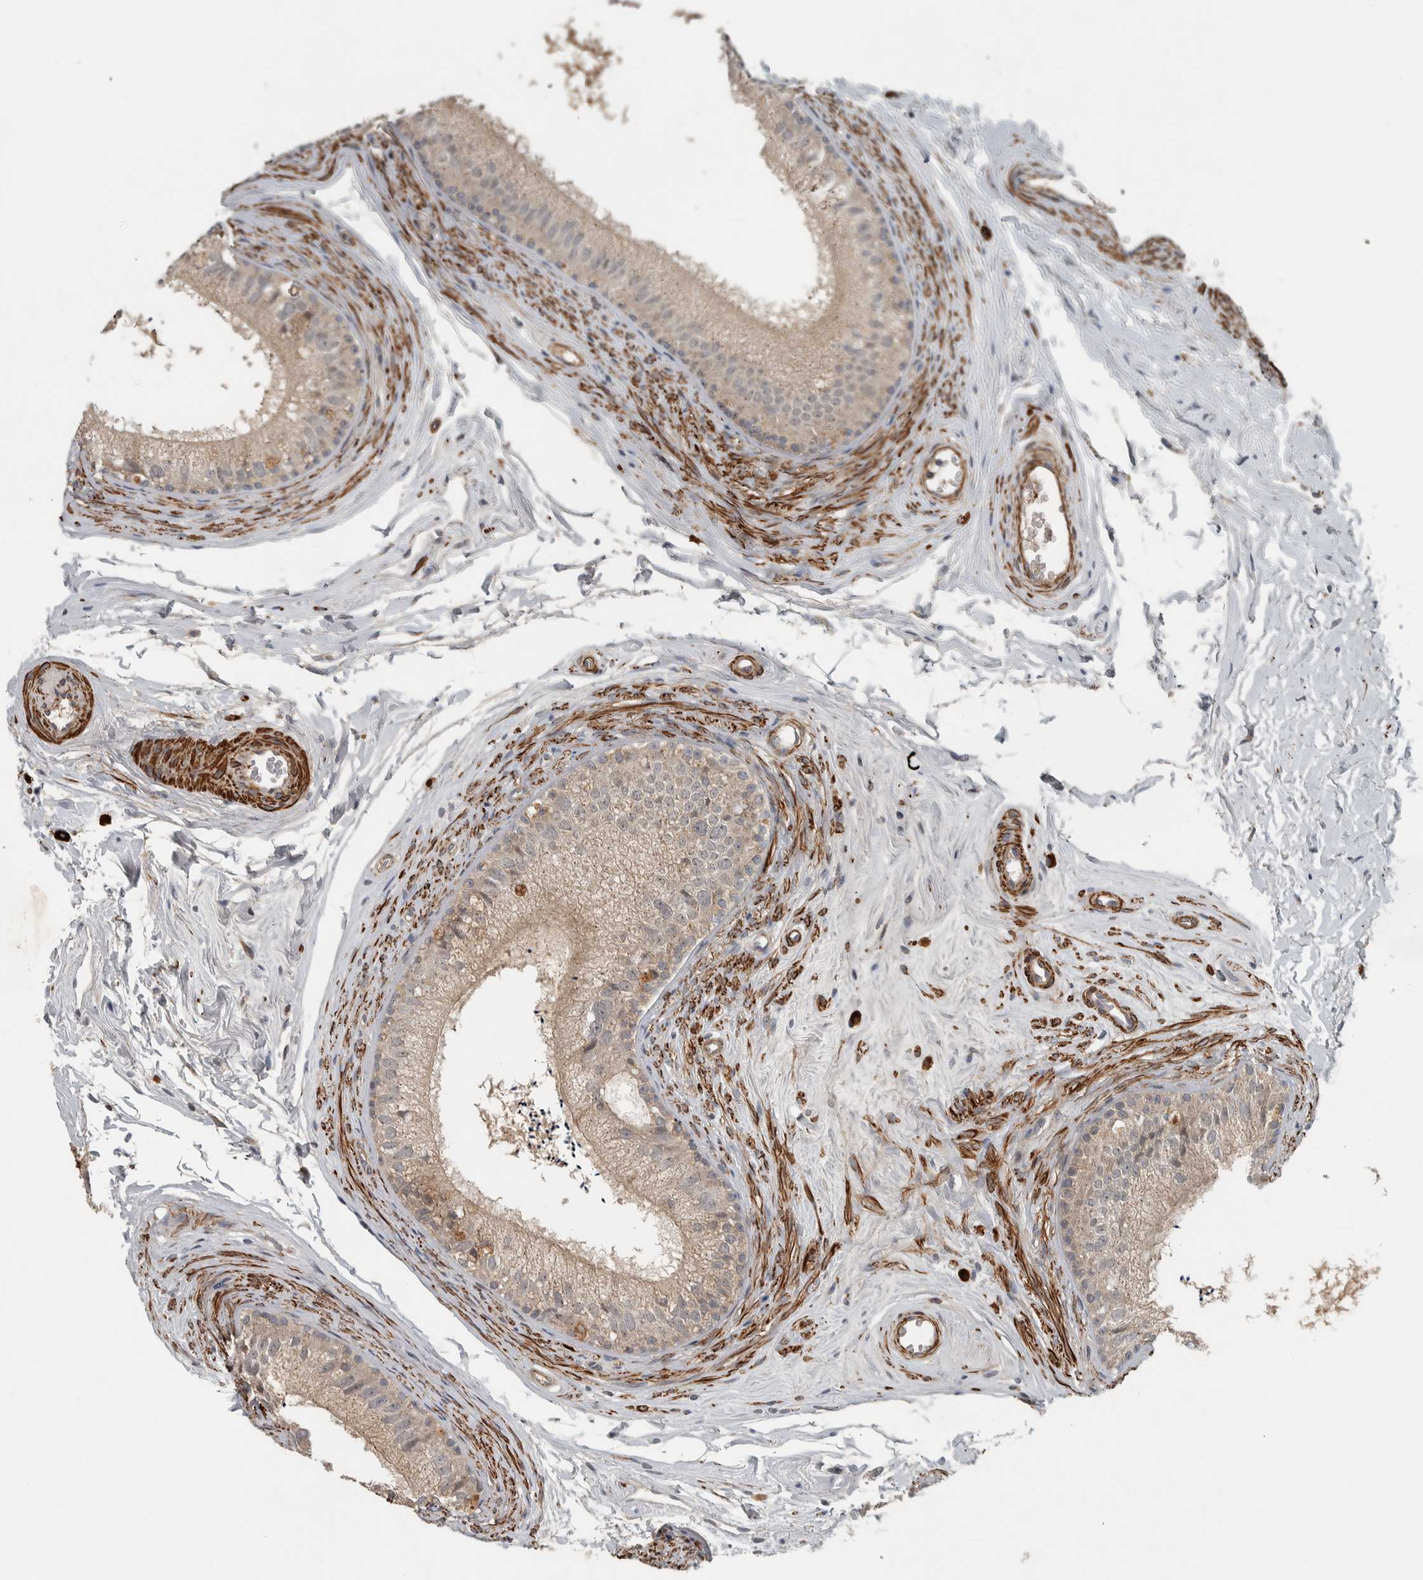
{"staining": {"intensity": "weak", "quantity": ">75%", "location": "cytoplasmic/membranous"}, "tissue": "epididymis", "cell_type": "Glandular cells", "image_type": "normal", "snomed": [{"axis": "morphology", "description": "Normal tissue, NOS"}, {"axis": "topography", "description": "Epididymis"}], "caption": "A brown stain highlights weak cytoplasmic/membranous staining of a protein in glandular cells of normal epididymis. (DAB IHC with brightfield microscopy, high magnification).", "gene": "LBHD1", "patient": {"sex": "male", "age": 56}}